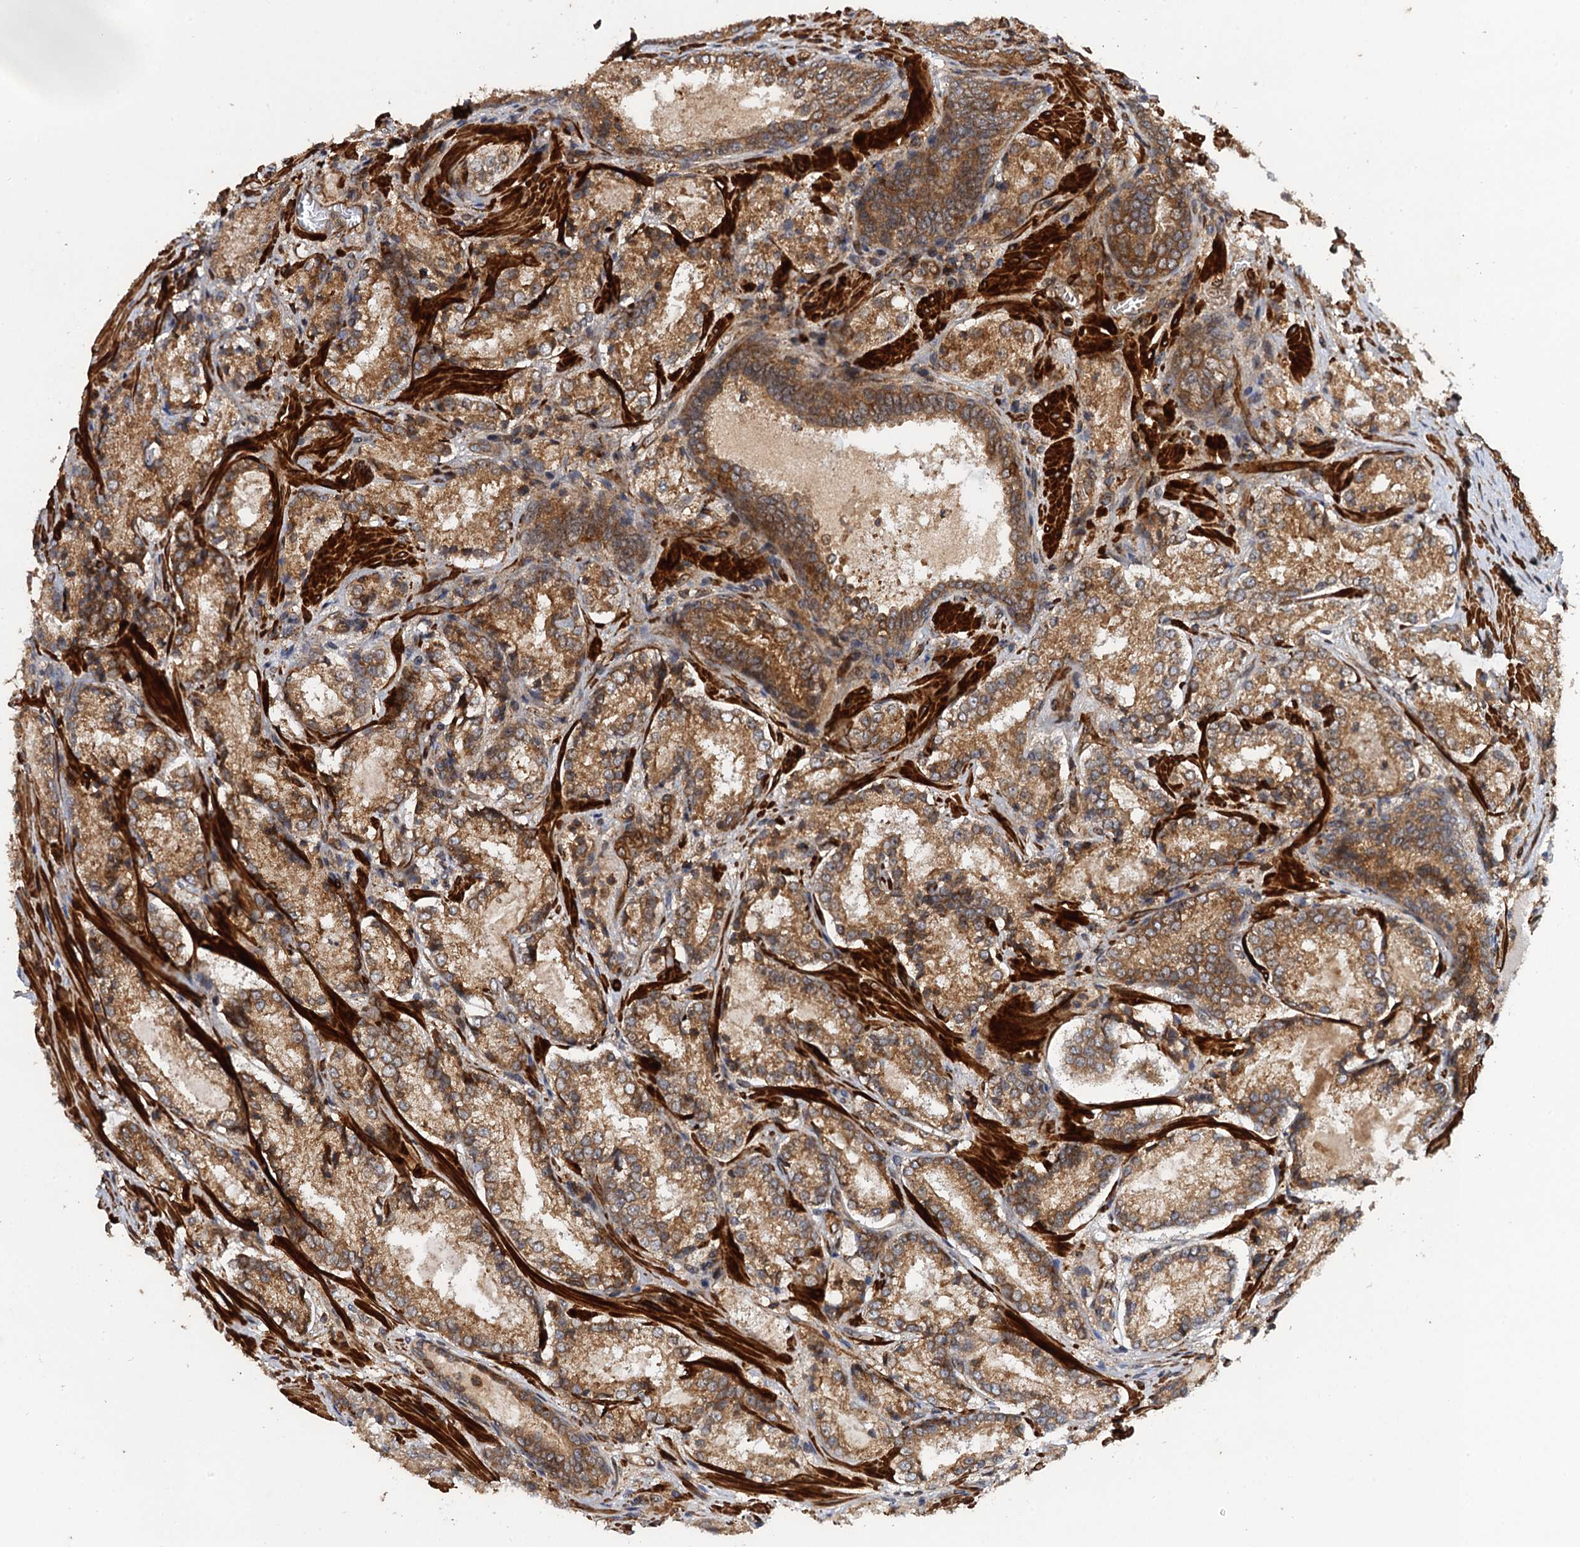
{"staining": {"intensity": "moderate", "quantity": ">75%", "location": "cytoplasmic/membranous"}, "tissue": "prostate cancer", "cell_type": "Tumor cells", "image_type": "cancer", "snomed": [{"axis": "morphology", "description": "Adenocarcinoma, Low grade"}, {"axis": "topography", "description": "Prostate"}], "caption": "The image exhibits immunohistochemical staining of prostate adenocarcinoma (low-grade). There is moderate cytoplasmic/membranous staining is identified in approximately >75% of tumor cells. The staining was performed using DAB (3,3'-diaminobenzidine) to visualize the protein expression in brown, while the nuclei were stained in blue with hematoxylin (Magnification: 20x).", "gene": "BORA", "patient": {"sex": "male", "age": 74}}